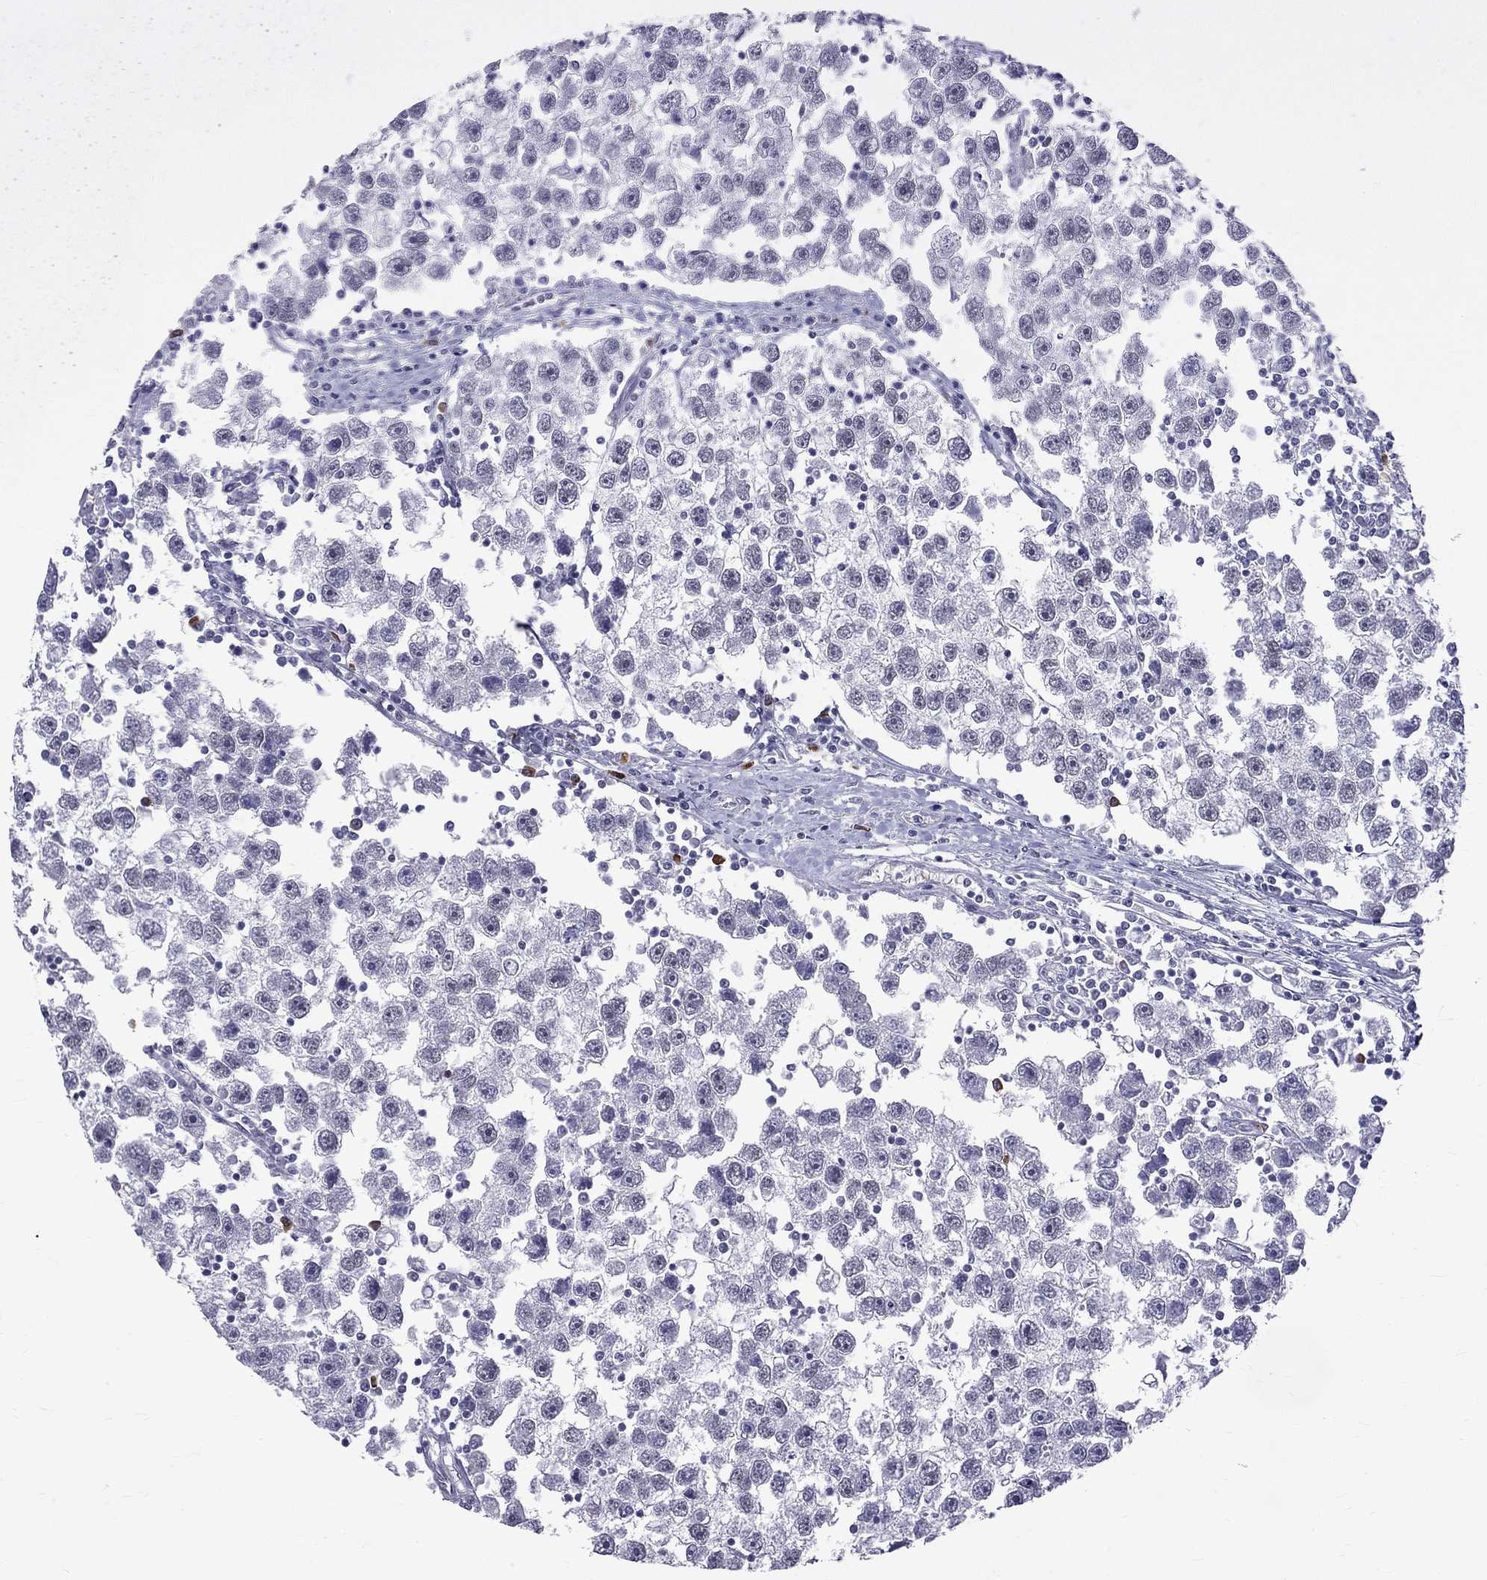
{"staining": {"intensity": "negative", "quantity": "none", "location": "none"}, "tissue": "testis cancer", "cell_type": "Tumor cells", "image_type": "cancer", "snomed": [{"axis": "morphology", "description": "Seminoma, NOS"}, {"axis": "topography", "description": "Testis"}], "caption": "Protein analysis of testis cancer (seminoma) demonstrates no significant expression in tumor cells.", "gene": "RTL9", "patient": {"sex": "male", "age": 30}}